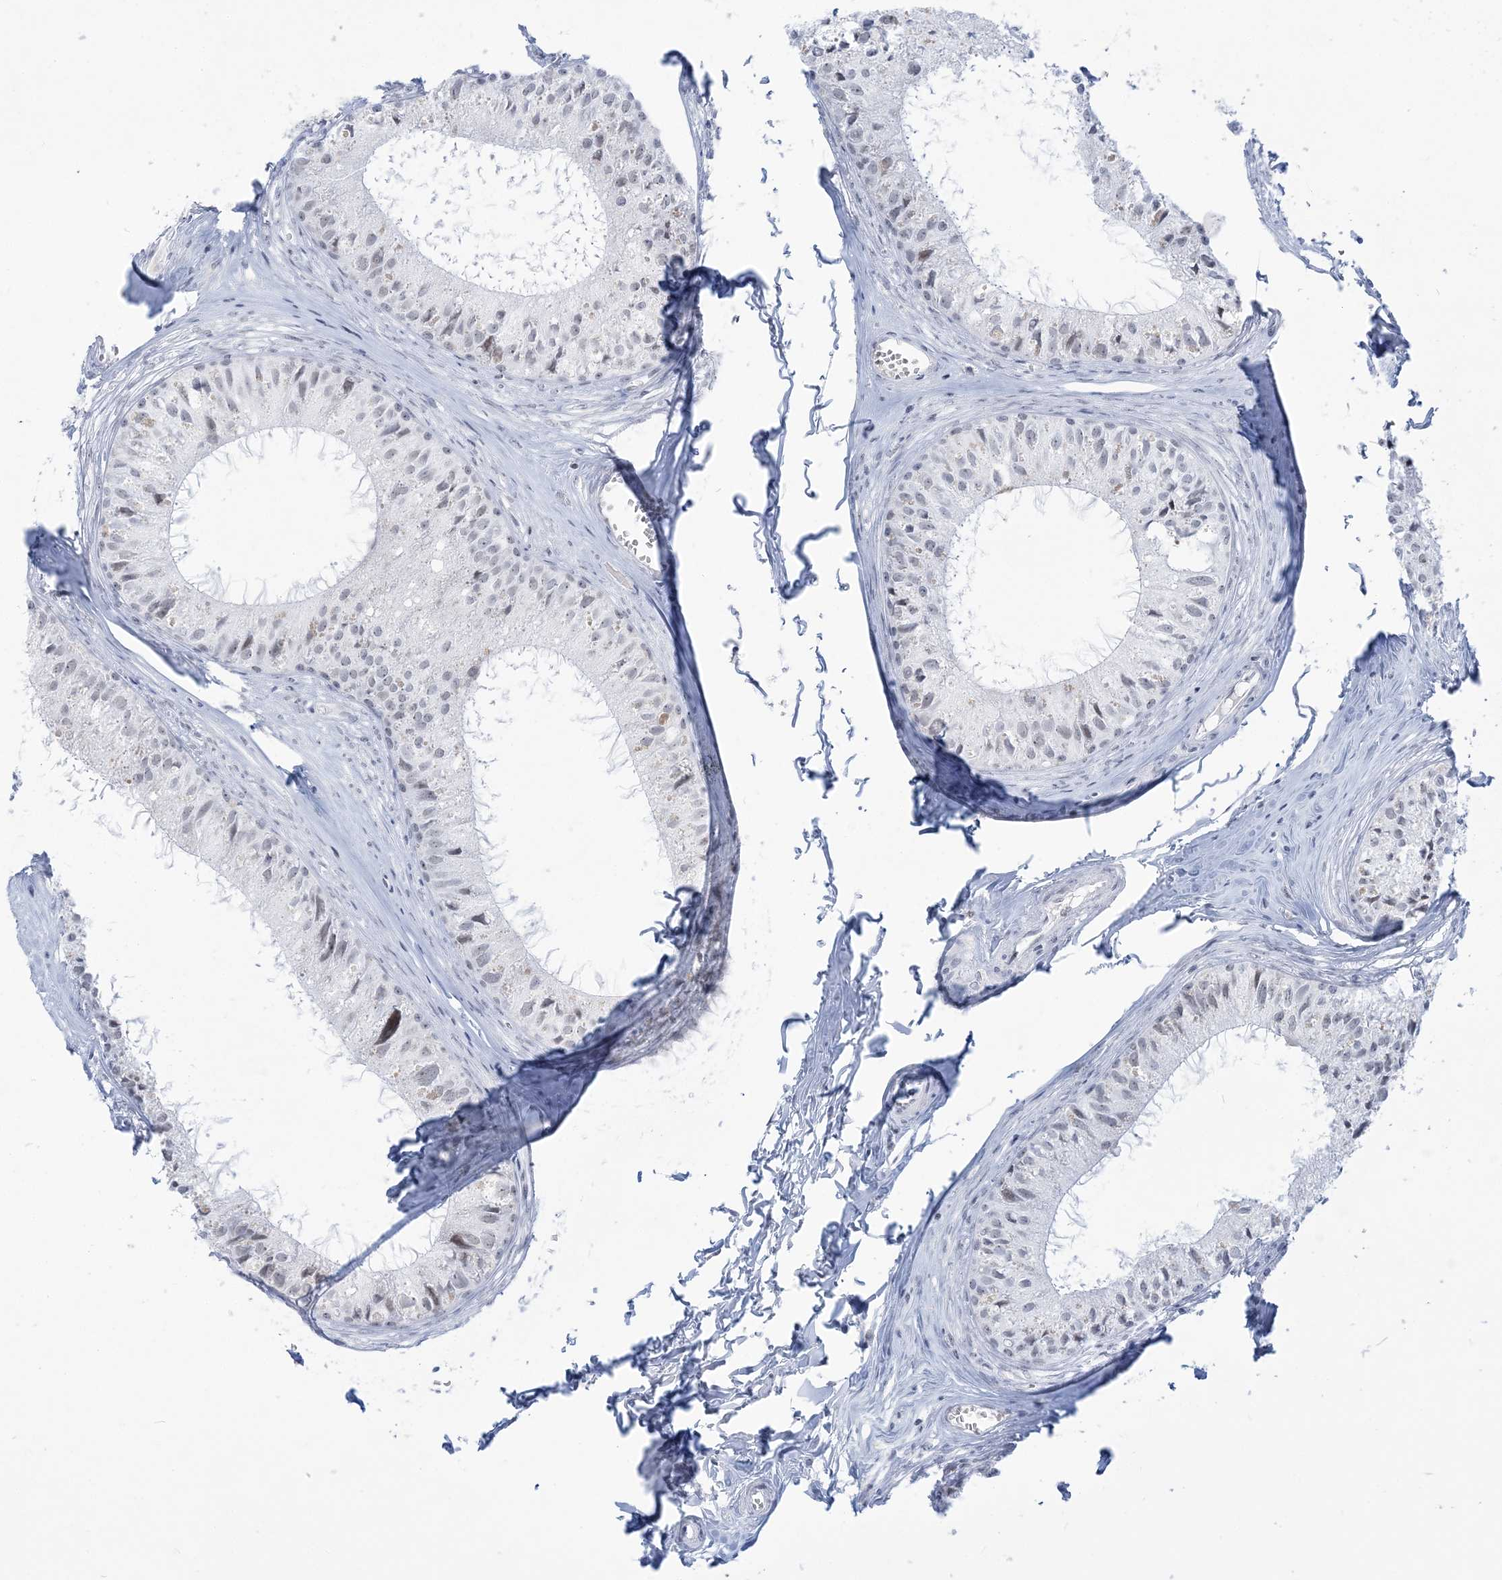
{"staining": {"intensity": "strong", "quantity": "25%-75%", "location": "nuclear"}, "tissue": "epididymis", "cell_type": "Glandular cells", "image_type": "normal", "snomed": [{"axis": "morphology", "description": "Normal tissue, NOS"}, {"axis": "topography", "description": "Epididymis"}], "caption": "Normal epididymis demonstrates strong nuclear staining in about 25%-75% of glandular cells Nuclei are stained in blue..", "gene": "DDX21", "patient": {"sex": "male", "age": 36}}